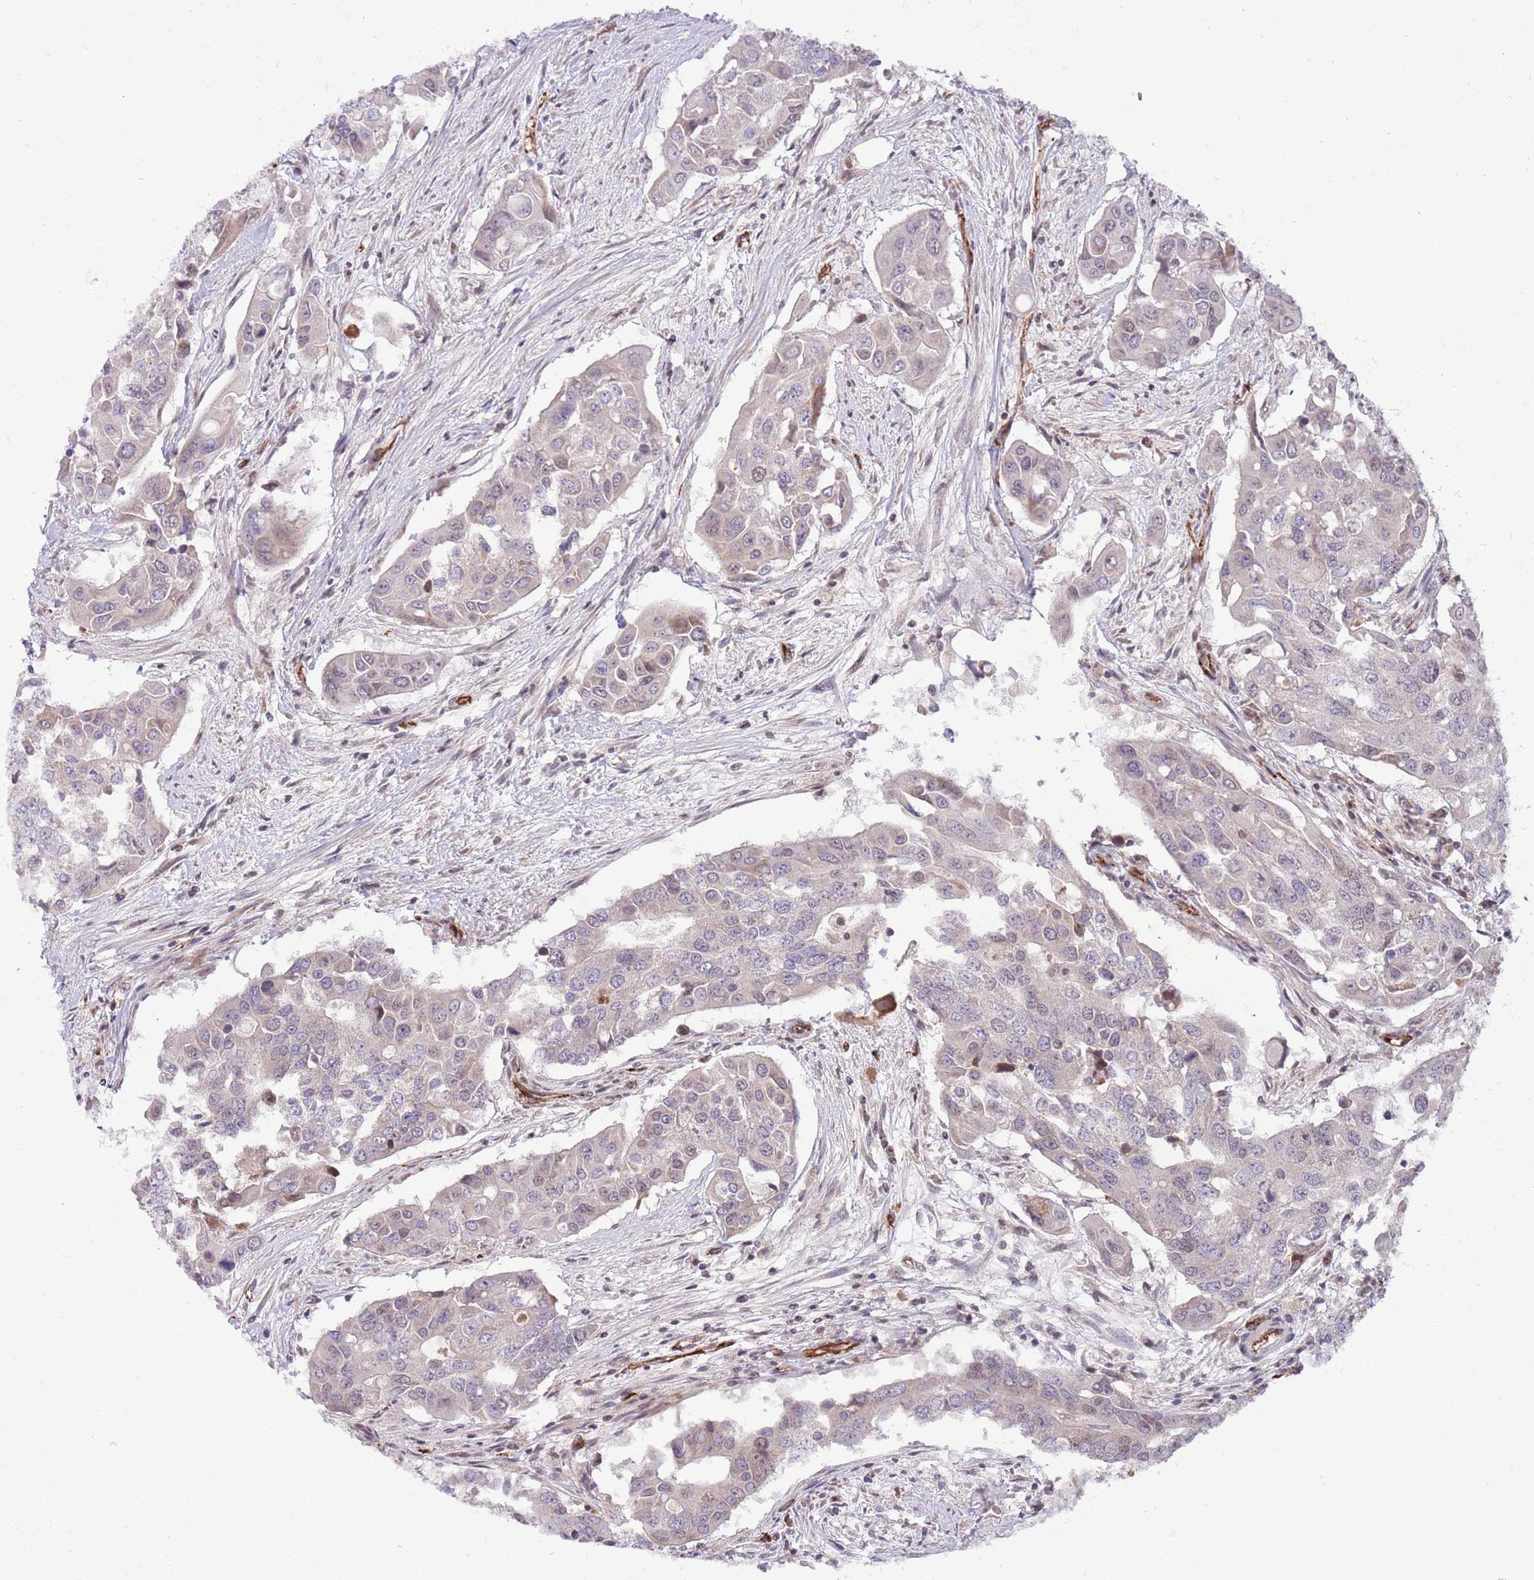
{"staining": {"intensity": "weak", "quantity": "<25%", "location": "cytoplasmic/membranous"}, "tissue": "colorectal cancer", "cell_type": "Tumor cells", "image_type": "cancer", "snomed": [{"axis": "morphology", "description": "Adenocarcinoma, NOS"}, {"axis": "topography", "description": "Colon"}], "caption": "There is no significant positivity in tumor cells of adenocarcinoma (colorectal).", "gene": "DPP10", "patient": {"sex": "male", "age": 77}}